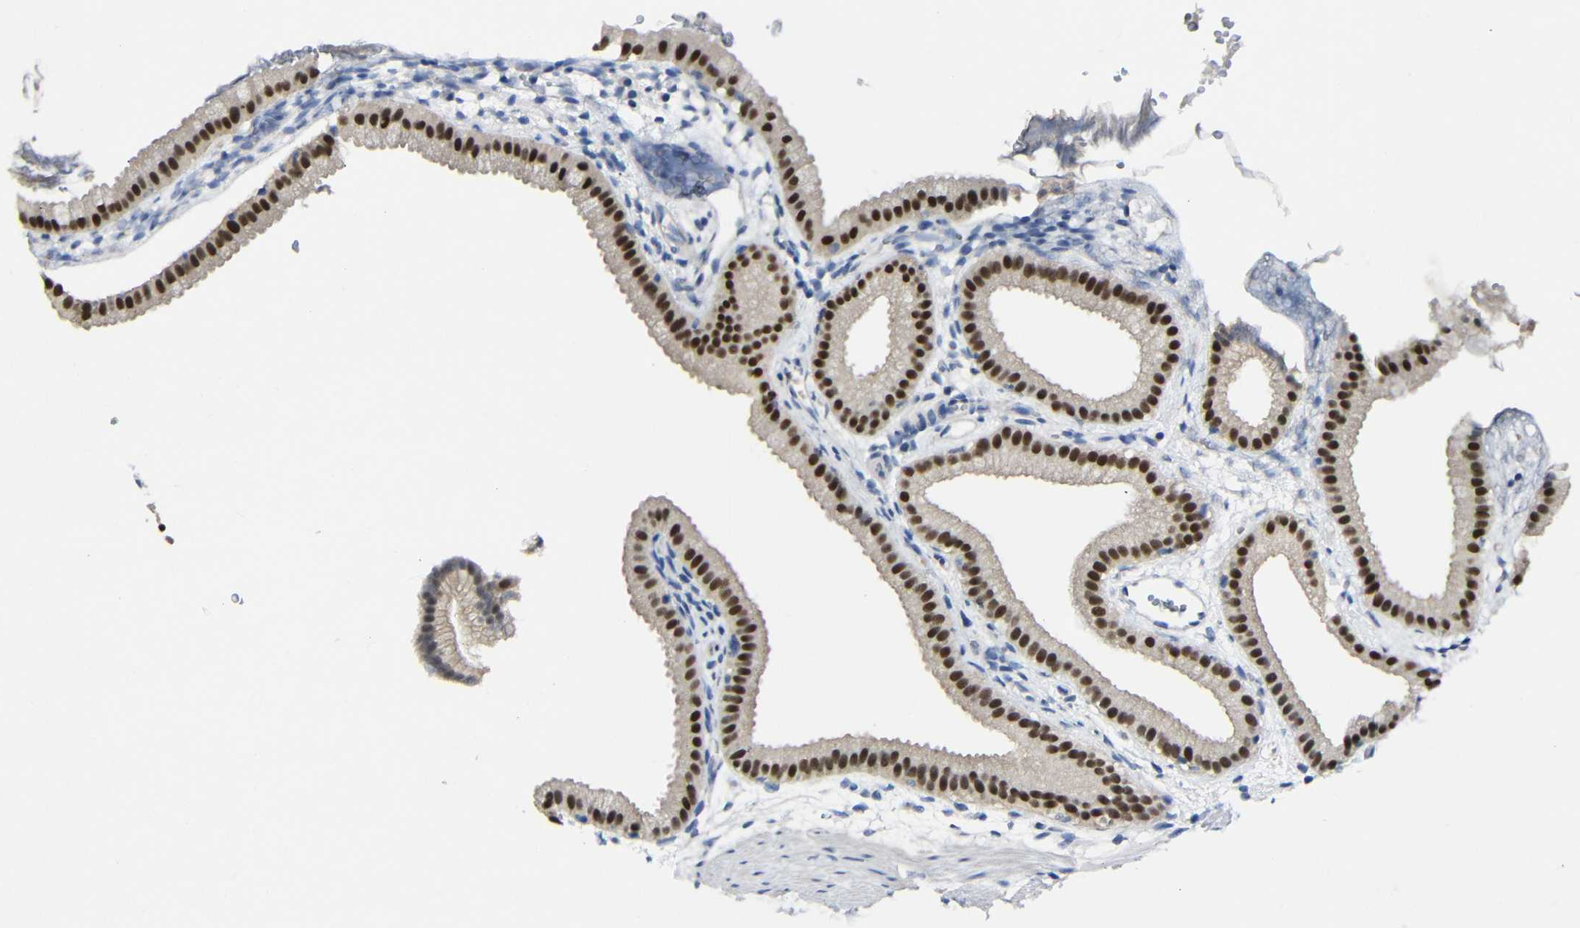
{"staining": {"intensity": "strong", "quantity": ">75%", "location": "nuclear"}, "tissue": "gallbladder", "cell_type": "Glandular cells", "image_type": "normal", "snomed": [{"axis": "morphology", "description": "Normal tissue, NOS"}, {"axis": "topography", "description": "Gallbladder"}], "caption": "A photomicrograph of human gallbladder stained for a protein reveals strong nuclear brown staining in glandular cells.", "gene": "HNF1A", "patient": {"sex": "female", "age": 64}}